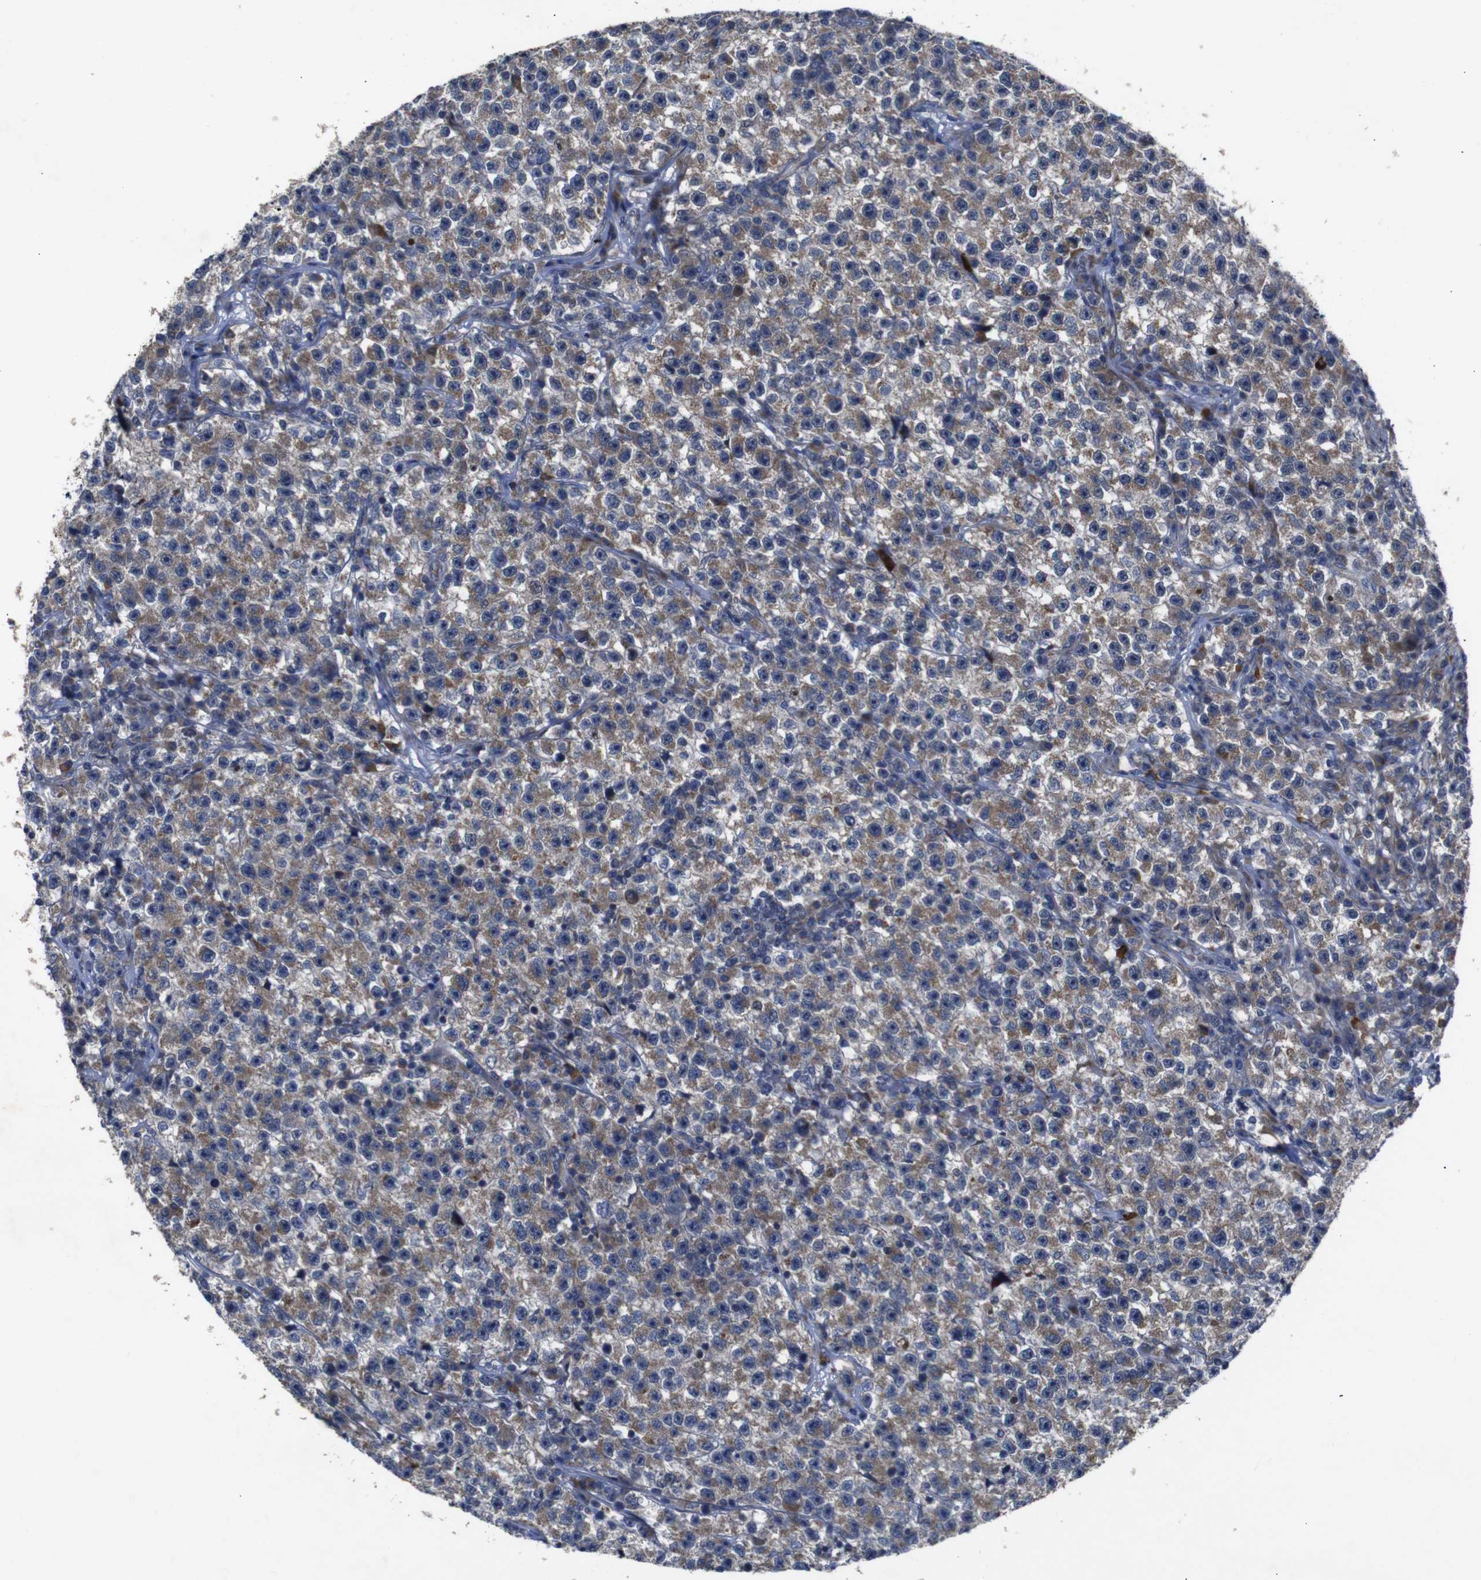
{"staining": {"intensity": "moderate", "quantity": "25%-75%", "location": "cytoplasmic/membranous"}, "tissue": "testis cancer", "cell_type": "Tumor cells", "image_type": "cancer", "snomed": [{"axis": "morphology", "description": "Seminoma, NOS"}, {"axis": "topography", "description": "Testis"}], "caption": "Immunohistochemical staining of testis seminoma exhibits moderate cytoplasmic/membranous protein positivity in about 25%-75% of tumor cells.", "gene": "CHST10", "patient": {"sex": "male", "age": 22}}